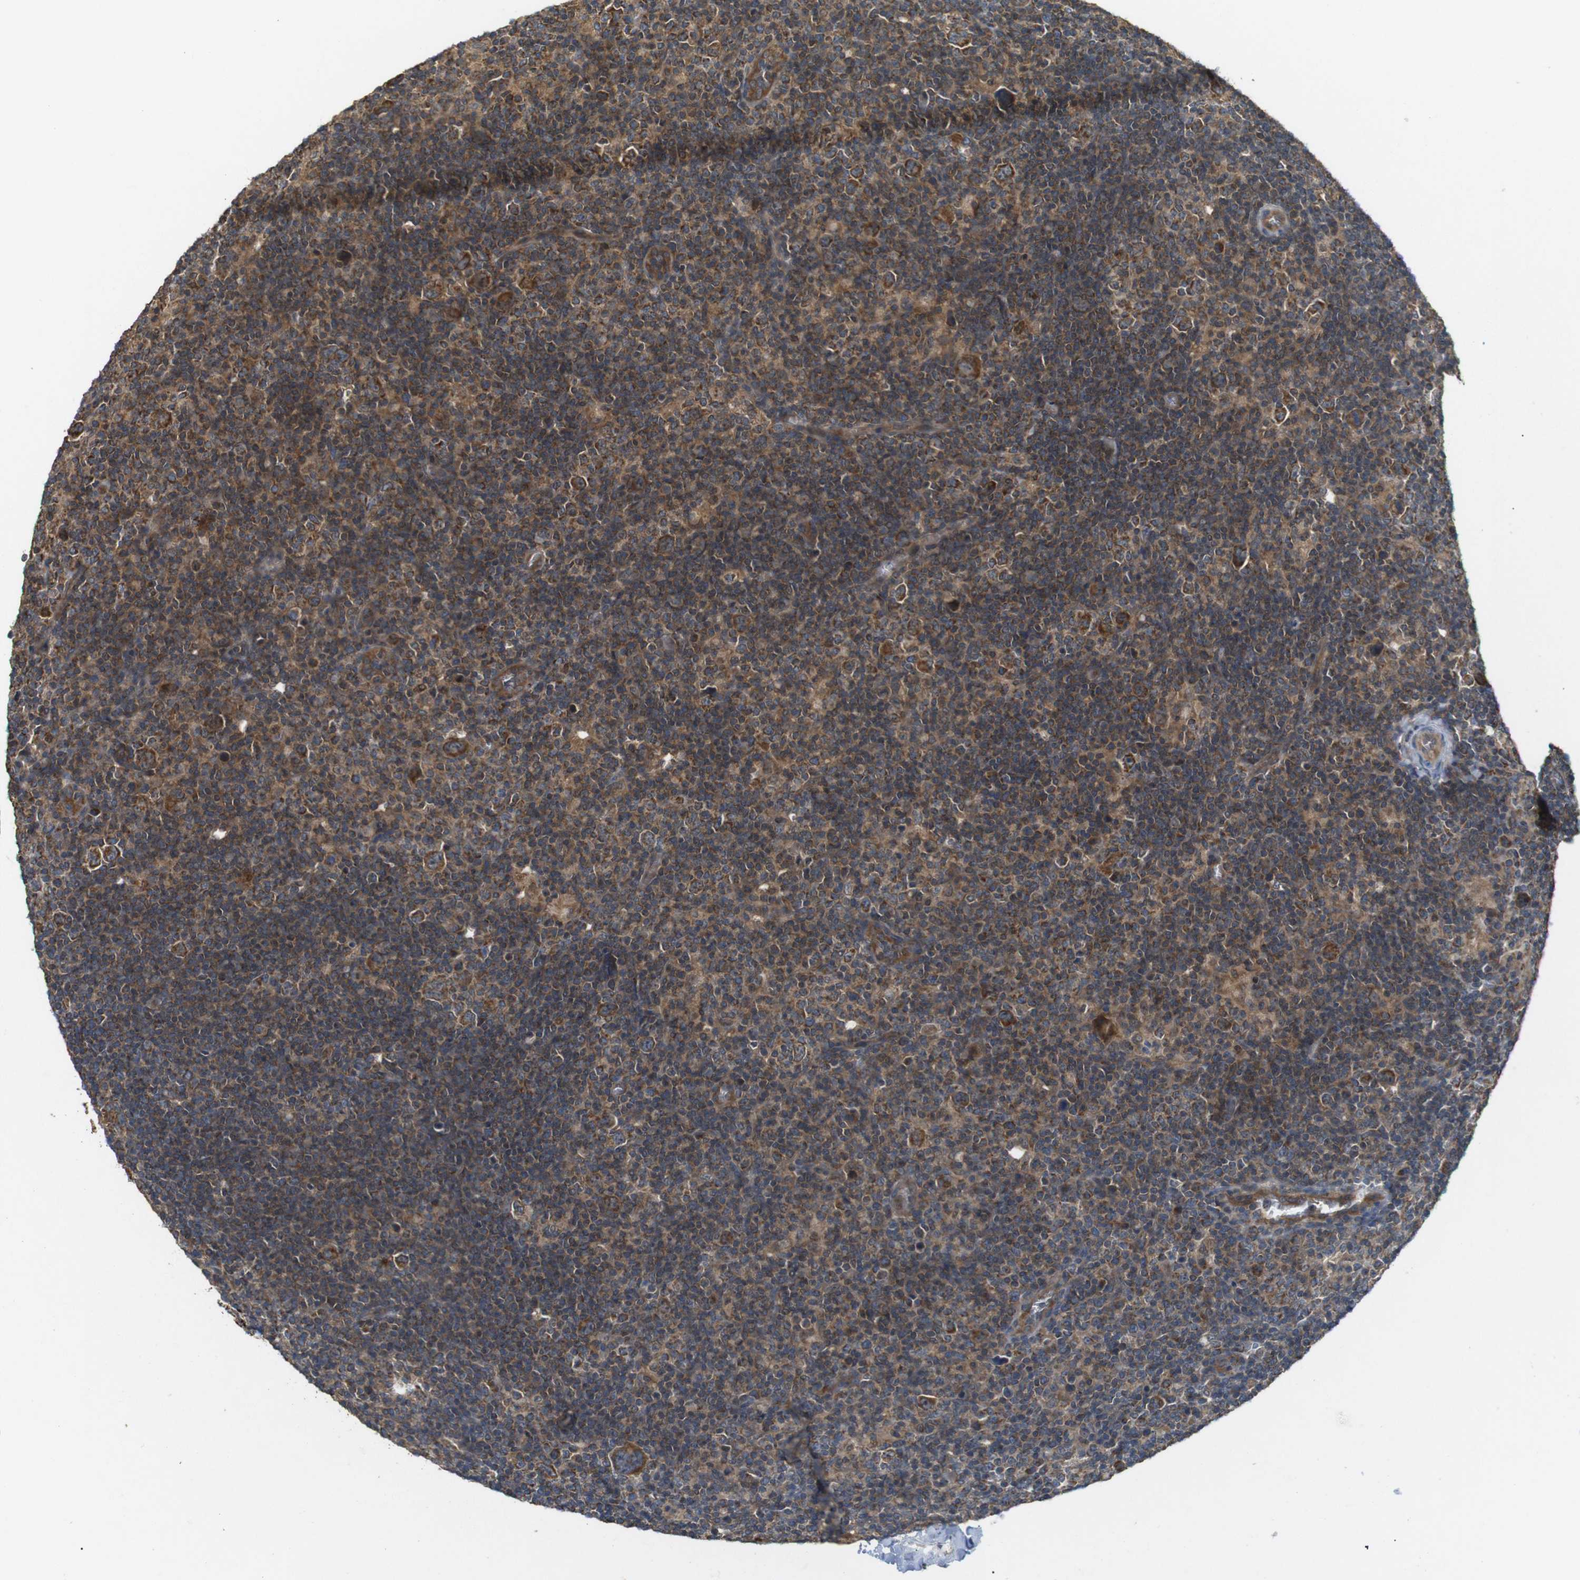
{"staining": {"intensity": "strong", "quantity": ">75%", "location": "cytoplasmic/membranous"}, "tissue": "lymphoma", "cell_type": "Tumor cells", "image_type": "cancer", "snomed": [{"axis": "morphology", "description": "Hodgkin's disease, NOS"}, {"axis": "topography", "description": "Lymph node"}], "caption": "About >75% of tumor cells in human lymphoma display strong cytoplasmic/membranous protein expression as visualized by brown immunohistochemical staining.", "gene": "KSR1", "patient": {"sex": "female", "age": 57}}